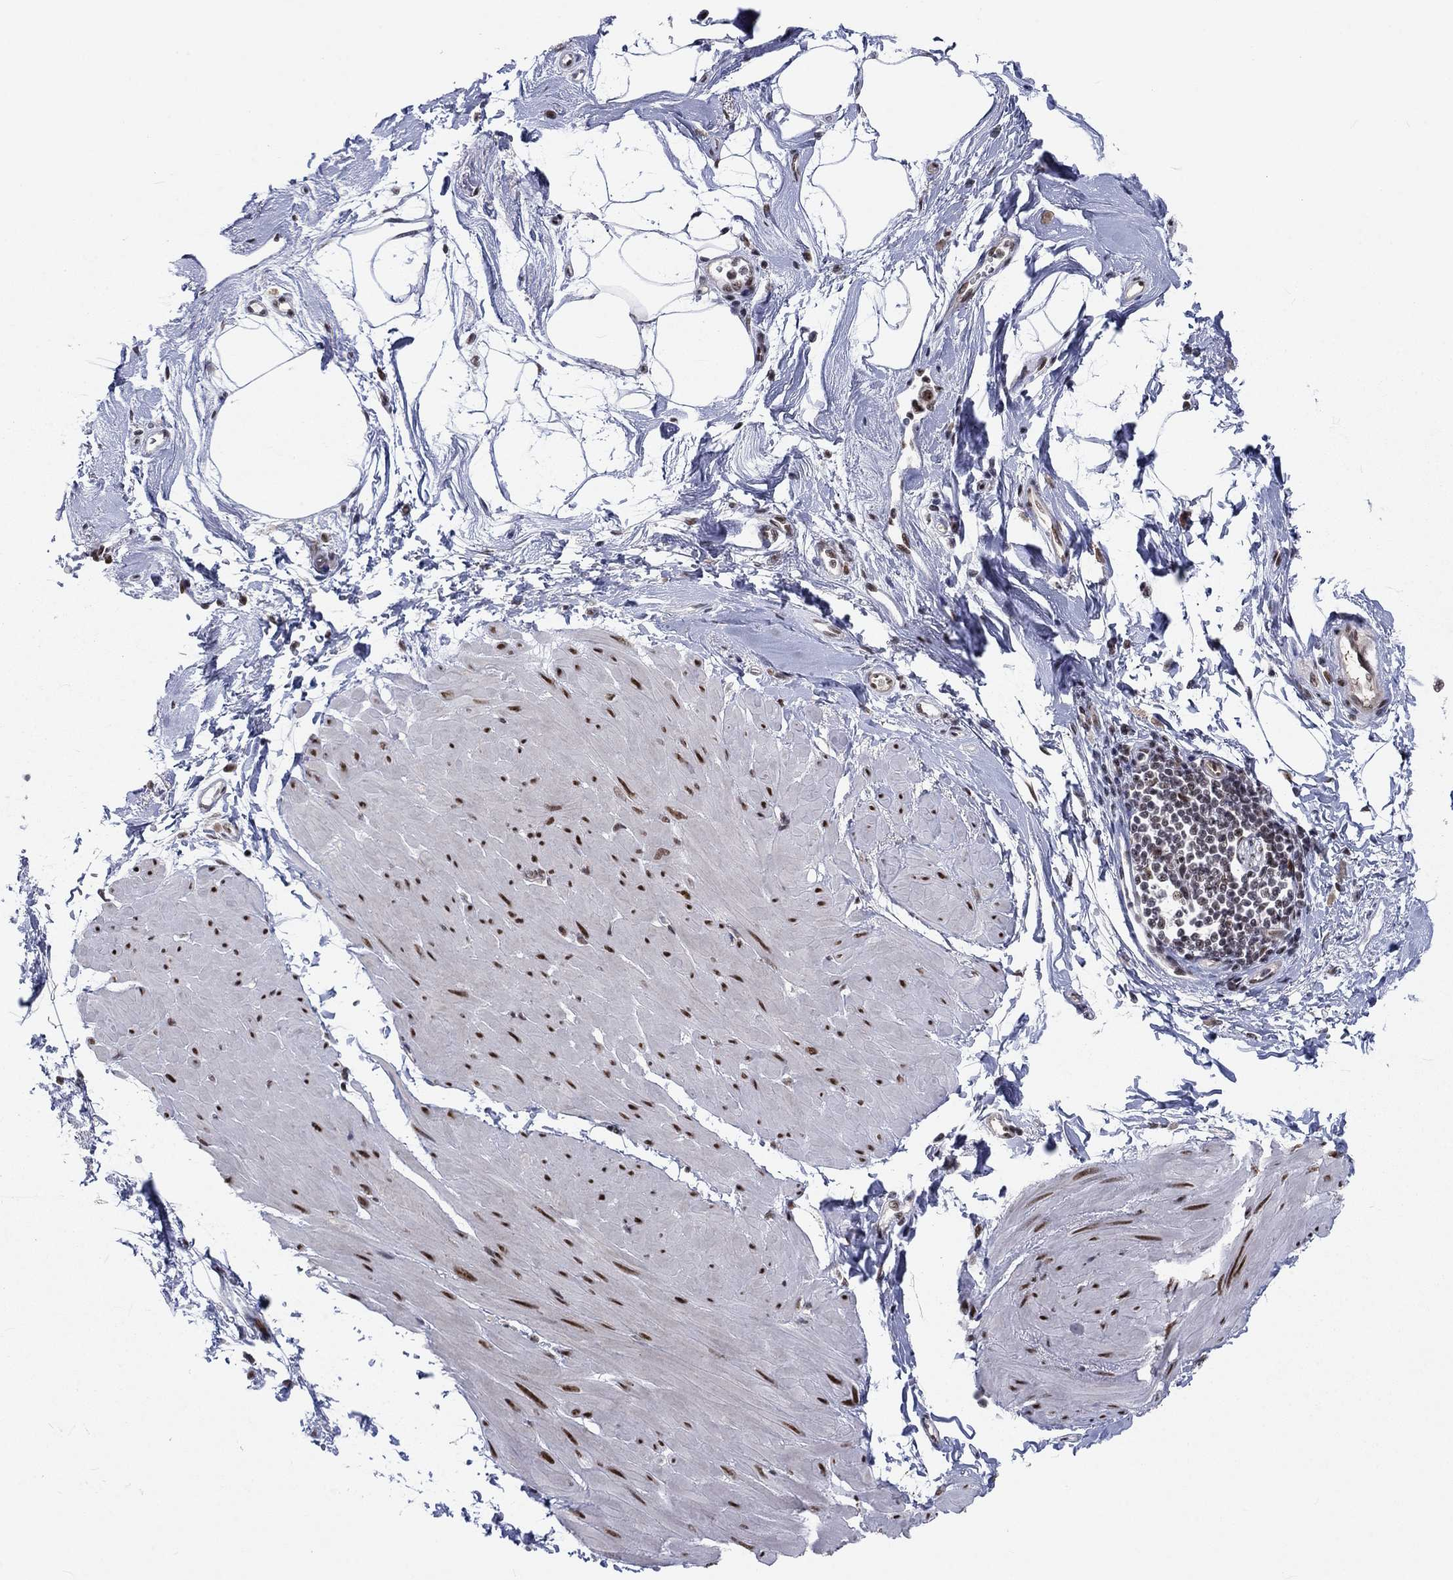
{"staining": {"intensity": "strong", "quantity": "25%-75%", "location": "nuclear"}, "tissue": "smooth muscle", "cell_type": "Smooth muscle cells", "image_type": "normal", "snomed": [{"axis": "morphology", "description": "Normal tissue, NOS"}, {"axis": "topography", "description": "Adipose tissue"}, {"axis": "topography", "description": "Smooth muscle"}, {"axis": "topography", "description": "Peripheral nerve tissue"}], "caption": "Immunohistochemistry (IHC) staining of benign smooth muscle, which displays high levels of strong nuclear staining in approximately 25%-75% of smooth muscle cells indicating strong nuclear protein expression. The staining was performed using DAB (brown) for protein detection and nuclei were counterstained in hematoxylin (blue).", "gene": "FYTTD1", "patient": {"sex": "male", "age": 83}}